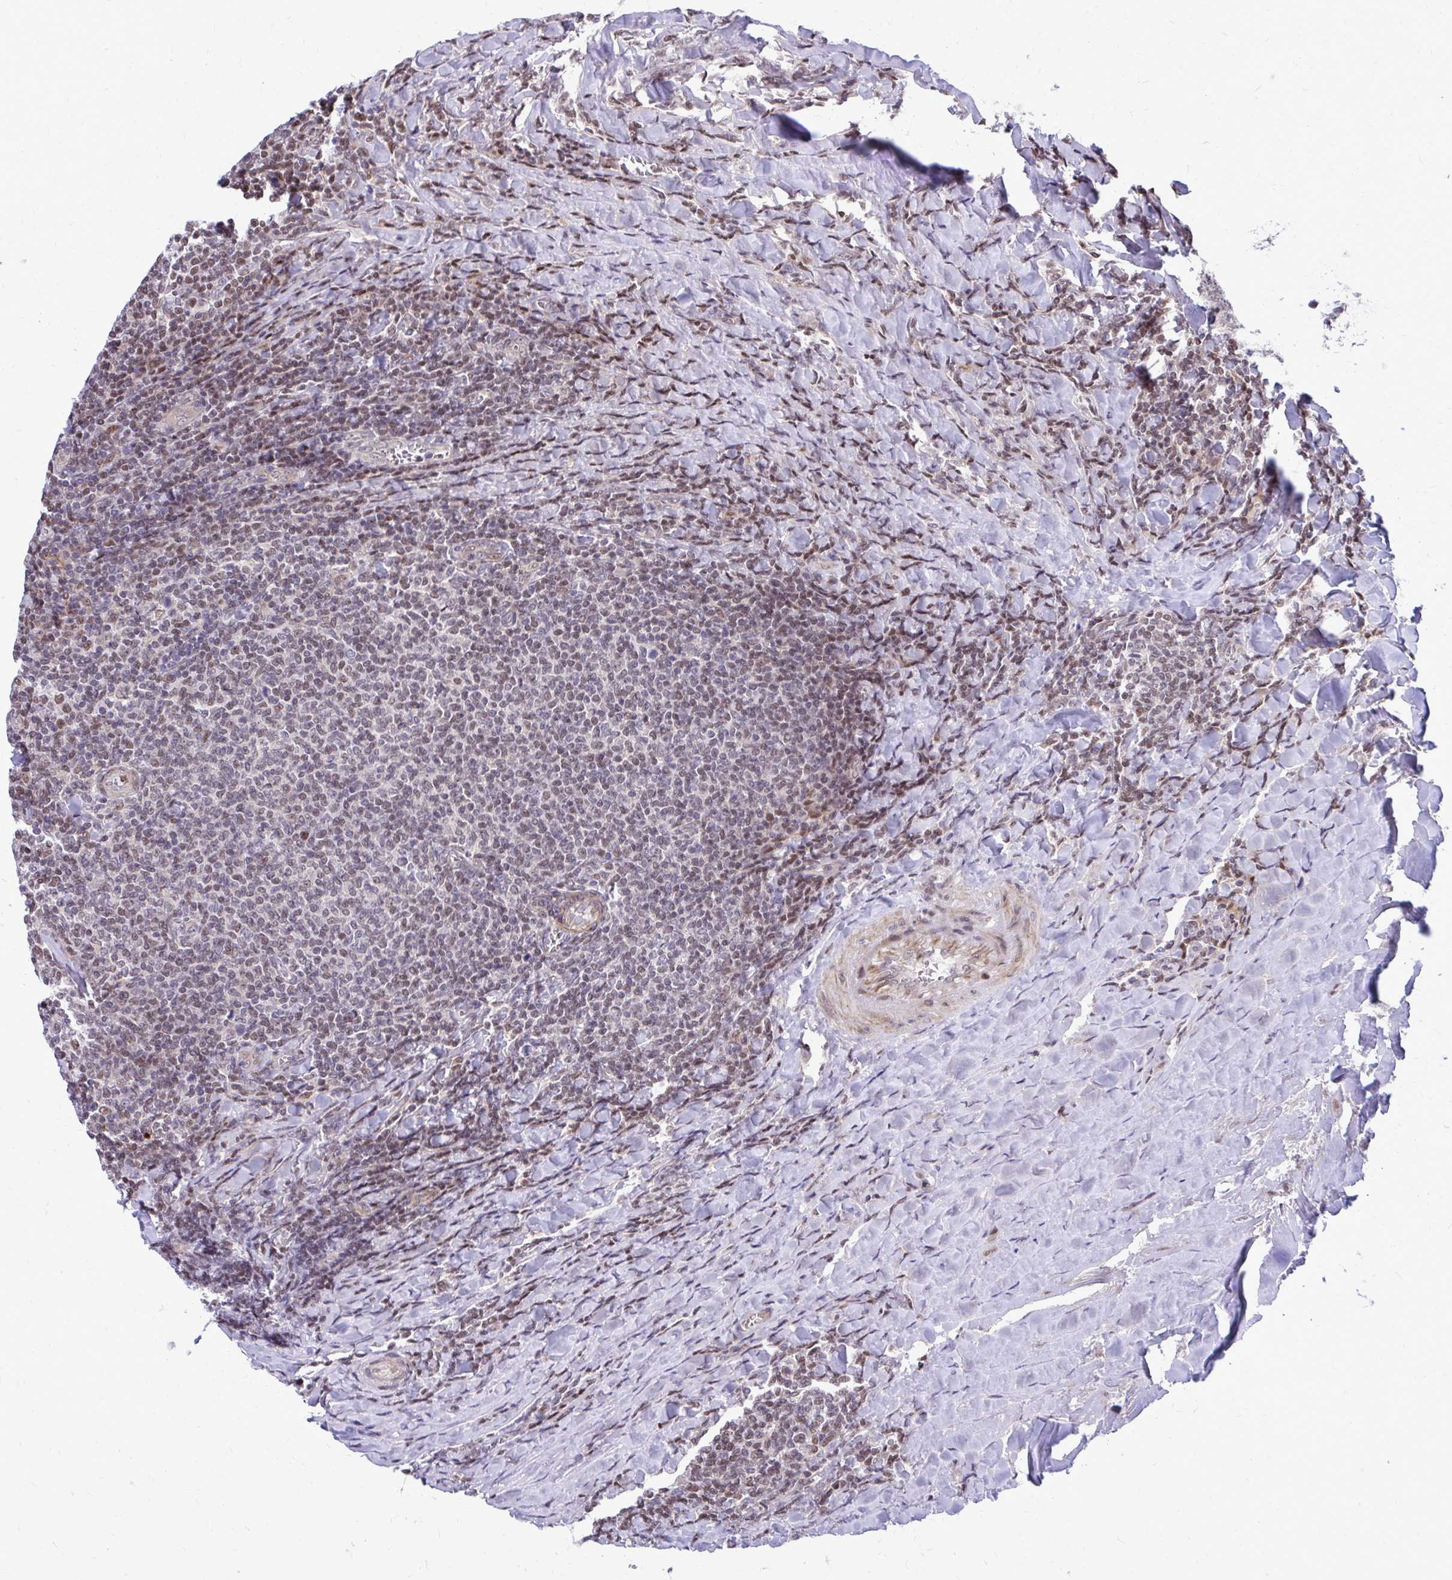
{"staining": {"intensity": "weak", "quantity": "25%-75%", "location": "nuclear"}, "tissue": "lymphoma", "cell_type": "Tumor cells", "image_type": "cancer", "snomed": [{"axis": "morphology", "description": "Malignant lymphoma, non-Hodgkin's type, Low grade"}, {"axis": "topography", "description": "Lymph node"}], "caption": "This micrograph exhibits malignant lymphoma, non-Hodgkin's type (low-grade) stained with immunohistochemistry to label a protein in brown. The nuclear of tumor cells show weak positivity for the protein. Nuclei are counter-stained blue.", "gene": "ANKRD30B", "patient": {"sex": "male", "age": 52}}